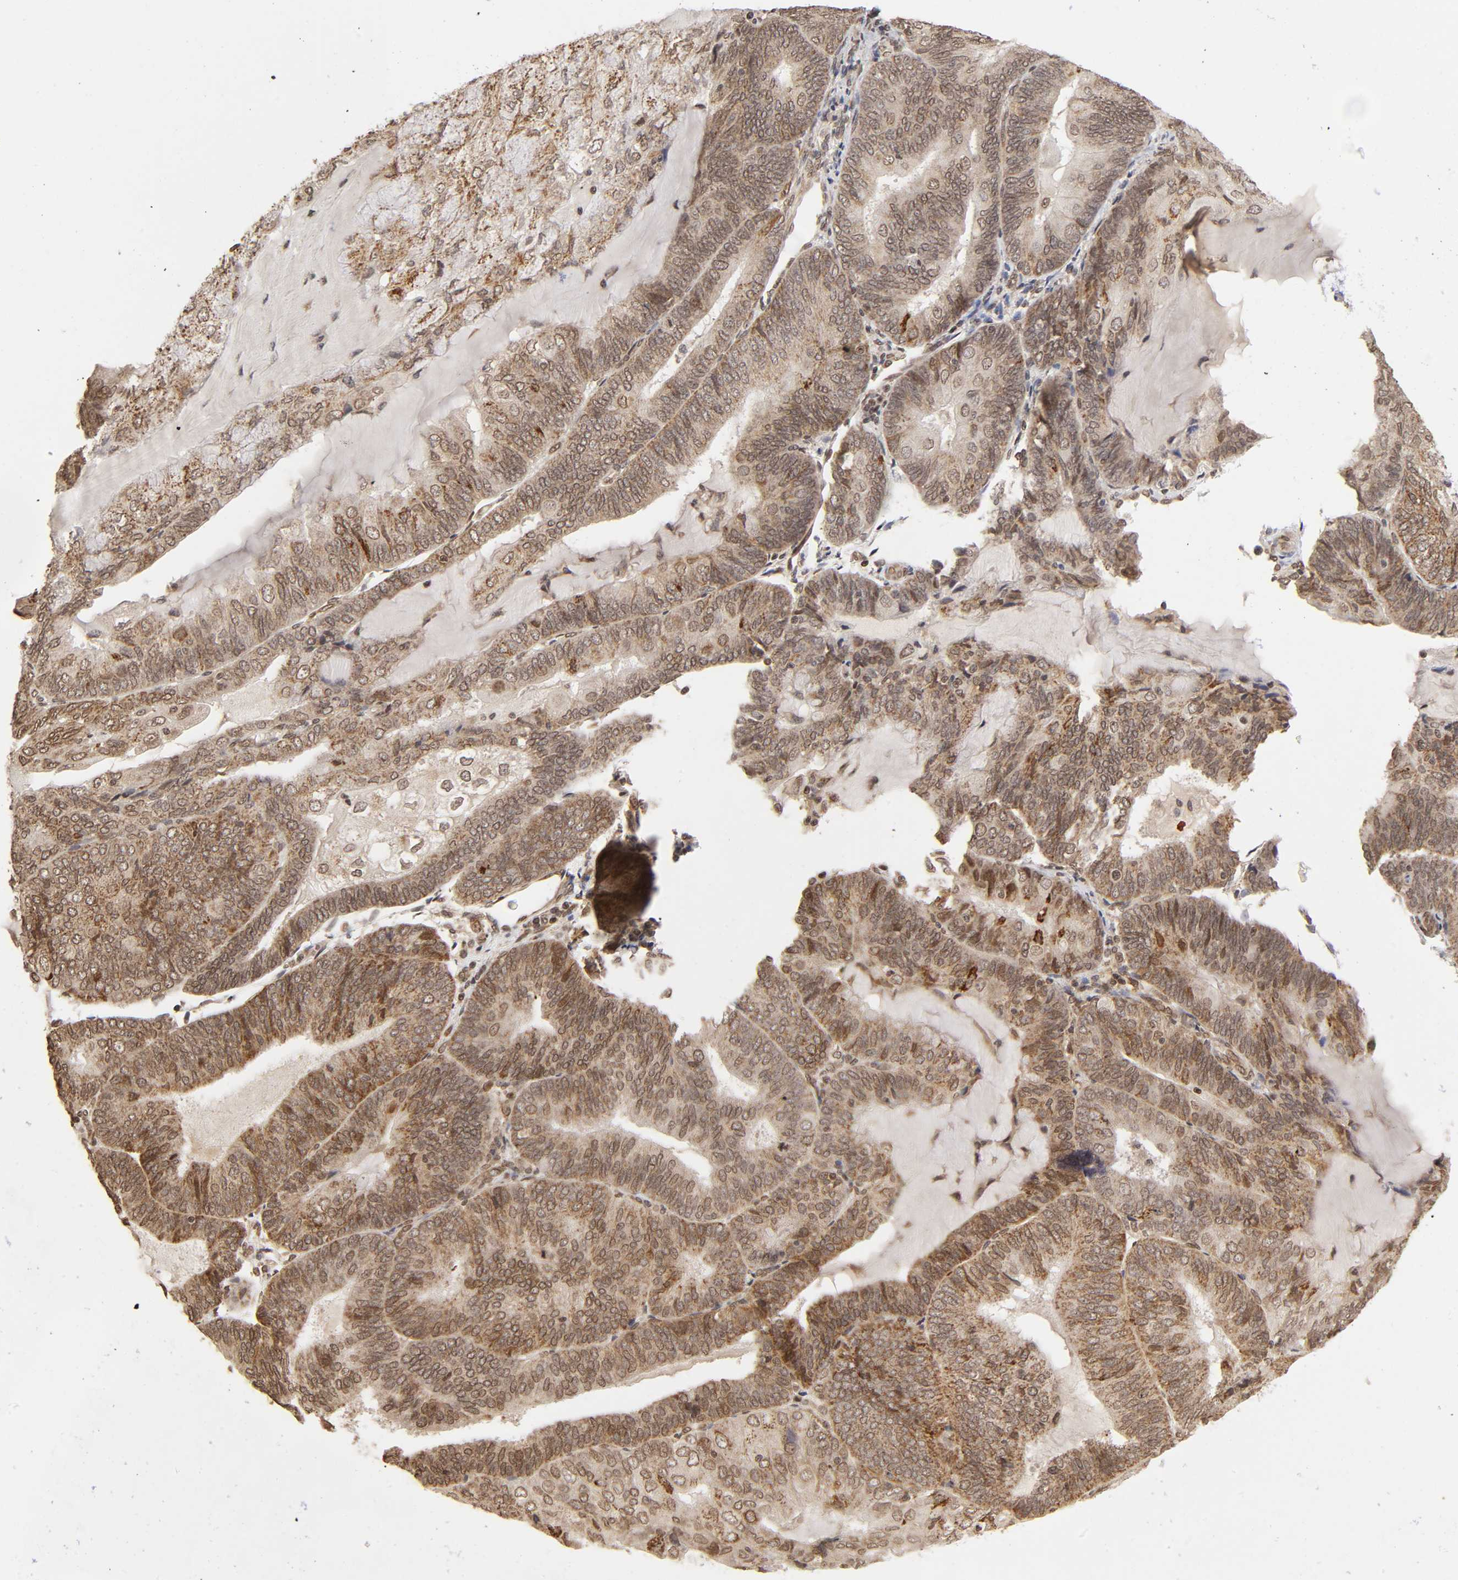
{"staining": {"intensity": "weak", "quantity": ">75%", "location": "cytoplasmic/membranous,nuclear"}, "tissue": "endometrial cancer", "cell_type": "Tumor cells", "image_type": "cancer", "snomed": [{"axis": "morphology", "description": "Adenocarcinoma, NOS"}, {"axis": "topography", "description": "Endometrium"}], "caption": "Immunohistochemical staining of human endometrial cancer (adenocarcinoma) reveals low levels of weak cytoplasmic/membranous and nuclear protein expression in approximately >75% of tumor cells.", "gene": "MLLT6", "patient": {"sex": "female", "age": 81}}